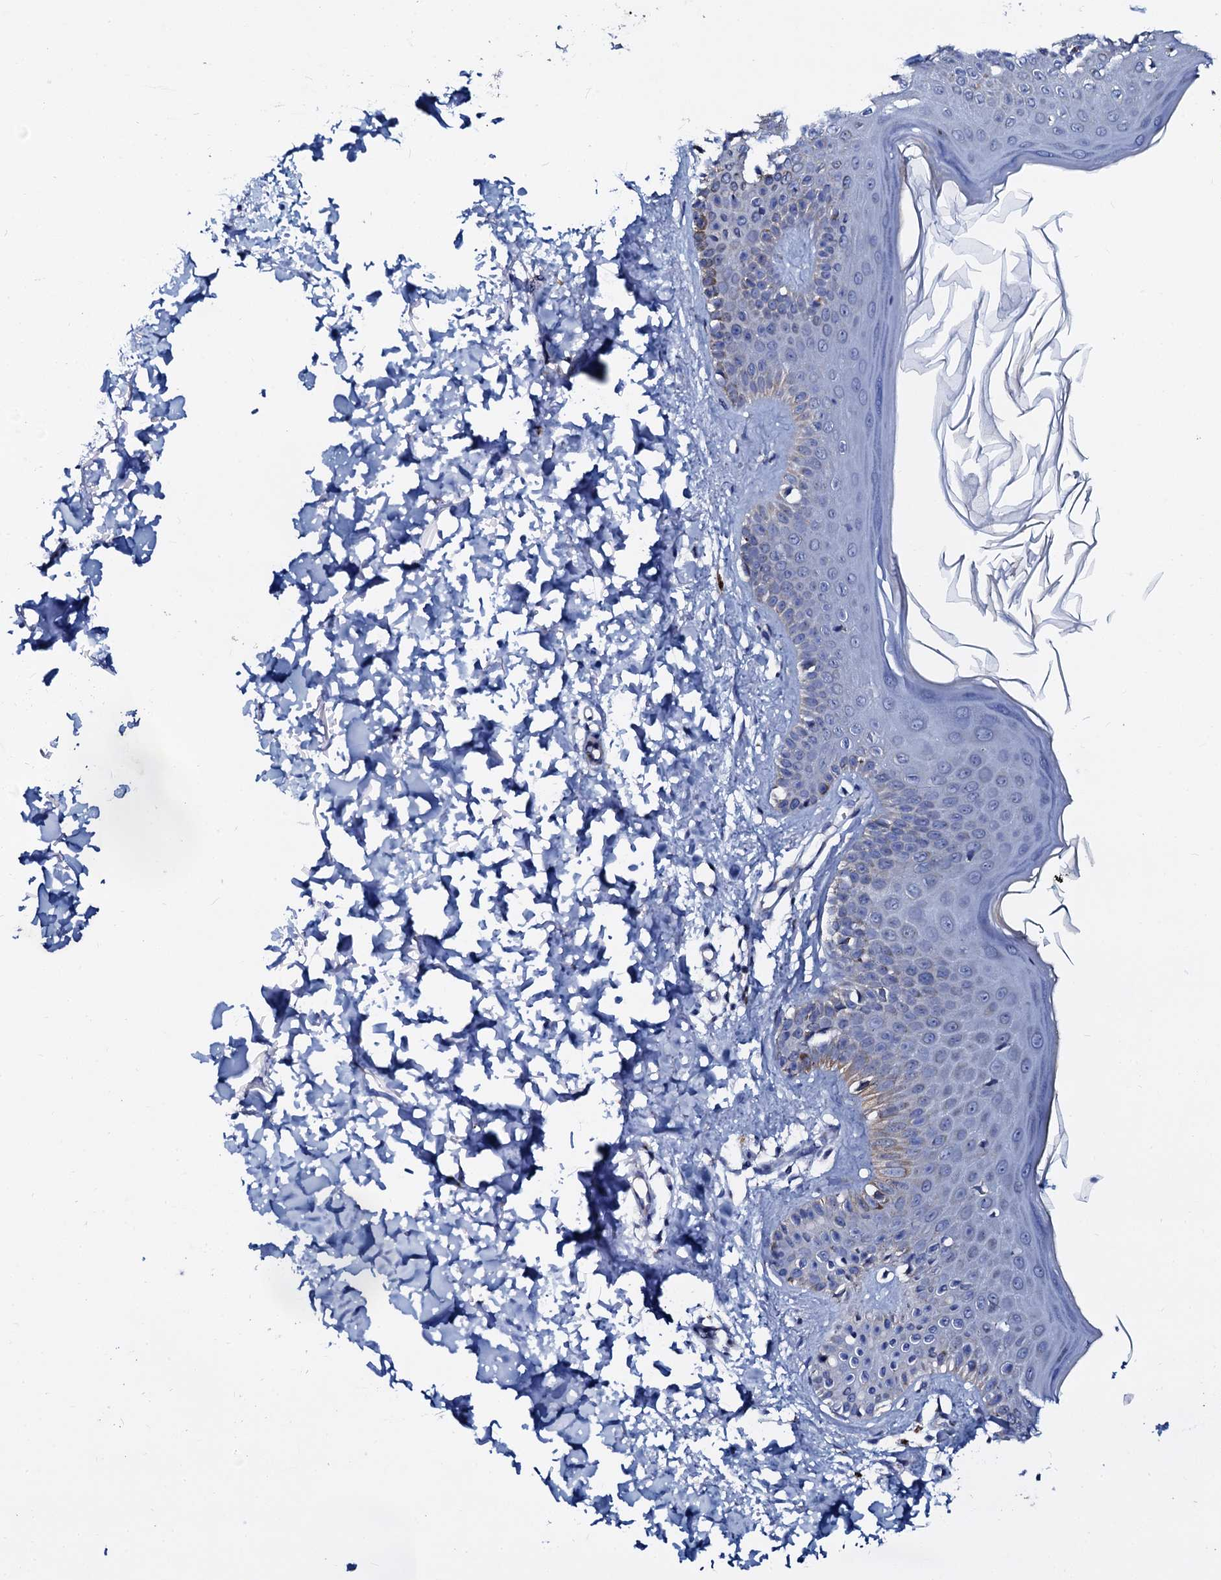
{"staining": {"intensity": "negative", "quantity": "none", "location": "none"}, "tissue": "skin", "cell_type": "Fibroblasts", "image_type": "normal", "snomed": [{"axis": "morphology", "description": "Normal tissue, NOS"}, {"axis": "topography", "description": "Skin"}], "caption": "Fibroblasts are negative for brown protein staining in benign skin. The staining is performed using DAB brown chromogen with nuclei counter-stained in using hematoxylin.", "gene": "SLC37A4", "patient": {"sex": "male", "age": 52}}